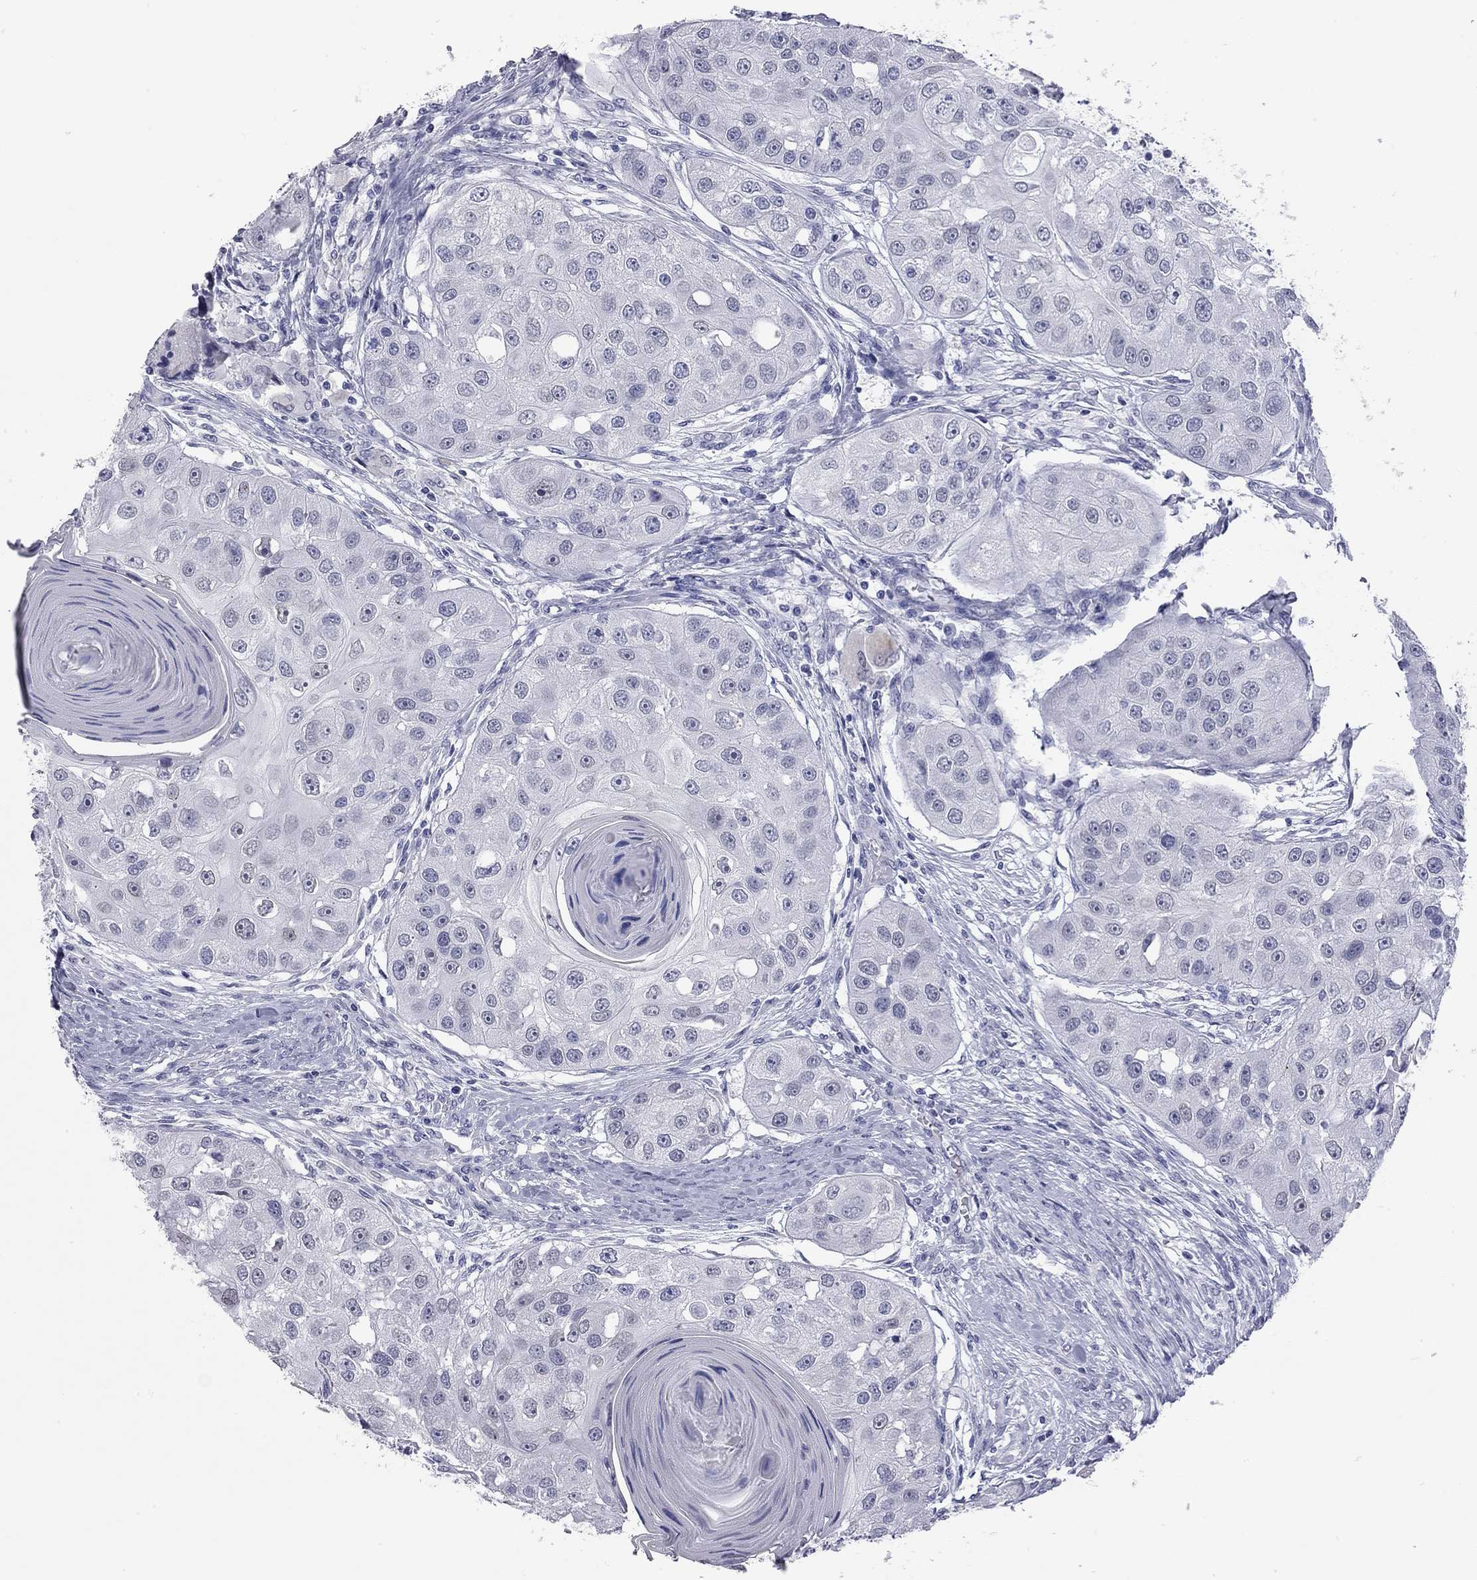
{"staining": {"intensity": "negative", "quantity": "none", "location": "none"}, "tissue": "head and neck cancer", "cell_type": "Tumor cells", "image_type": "cancer", "snomed": [{"axis": "morphology", "description": "Normal tissue, NOS"}, {"axis": "morphology", "description": "Squamous cell carcinoma, NOS"}, {"axis": "topography", "description": "Skeletal muscle"}, {"axis": "topography", "description": "Head-Neck"}], "caption": "Tumor cells show no significant protein expression in head and neck squamous cell carcinoma.", "gene": "AK8", "patient": {"sex": "male", "age": 51}}